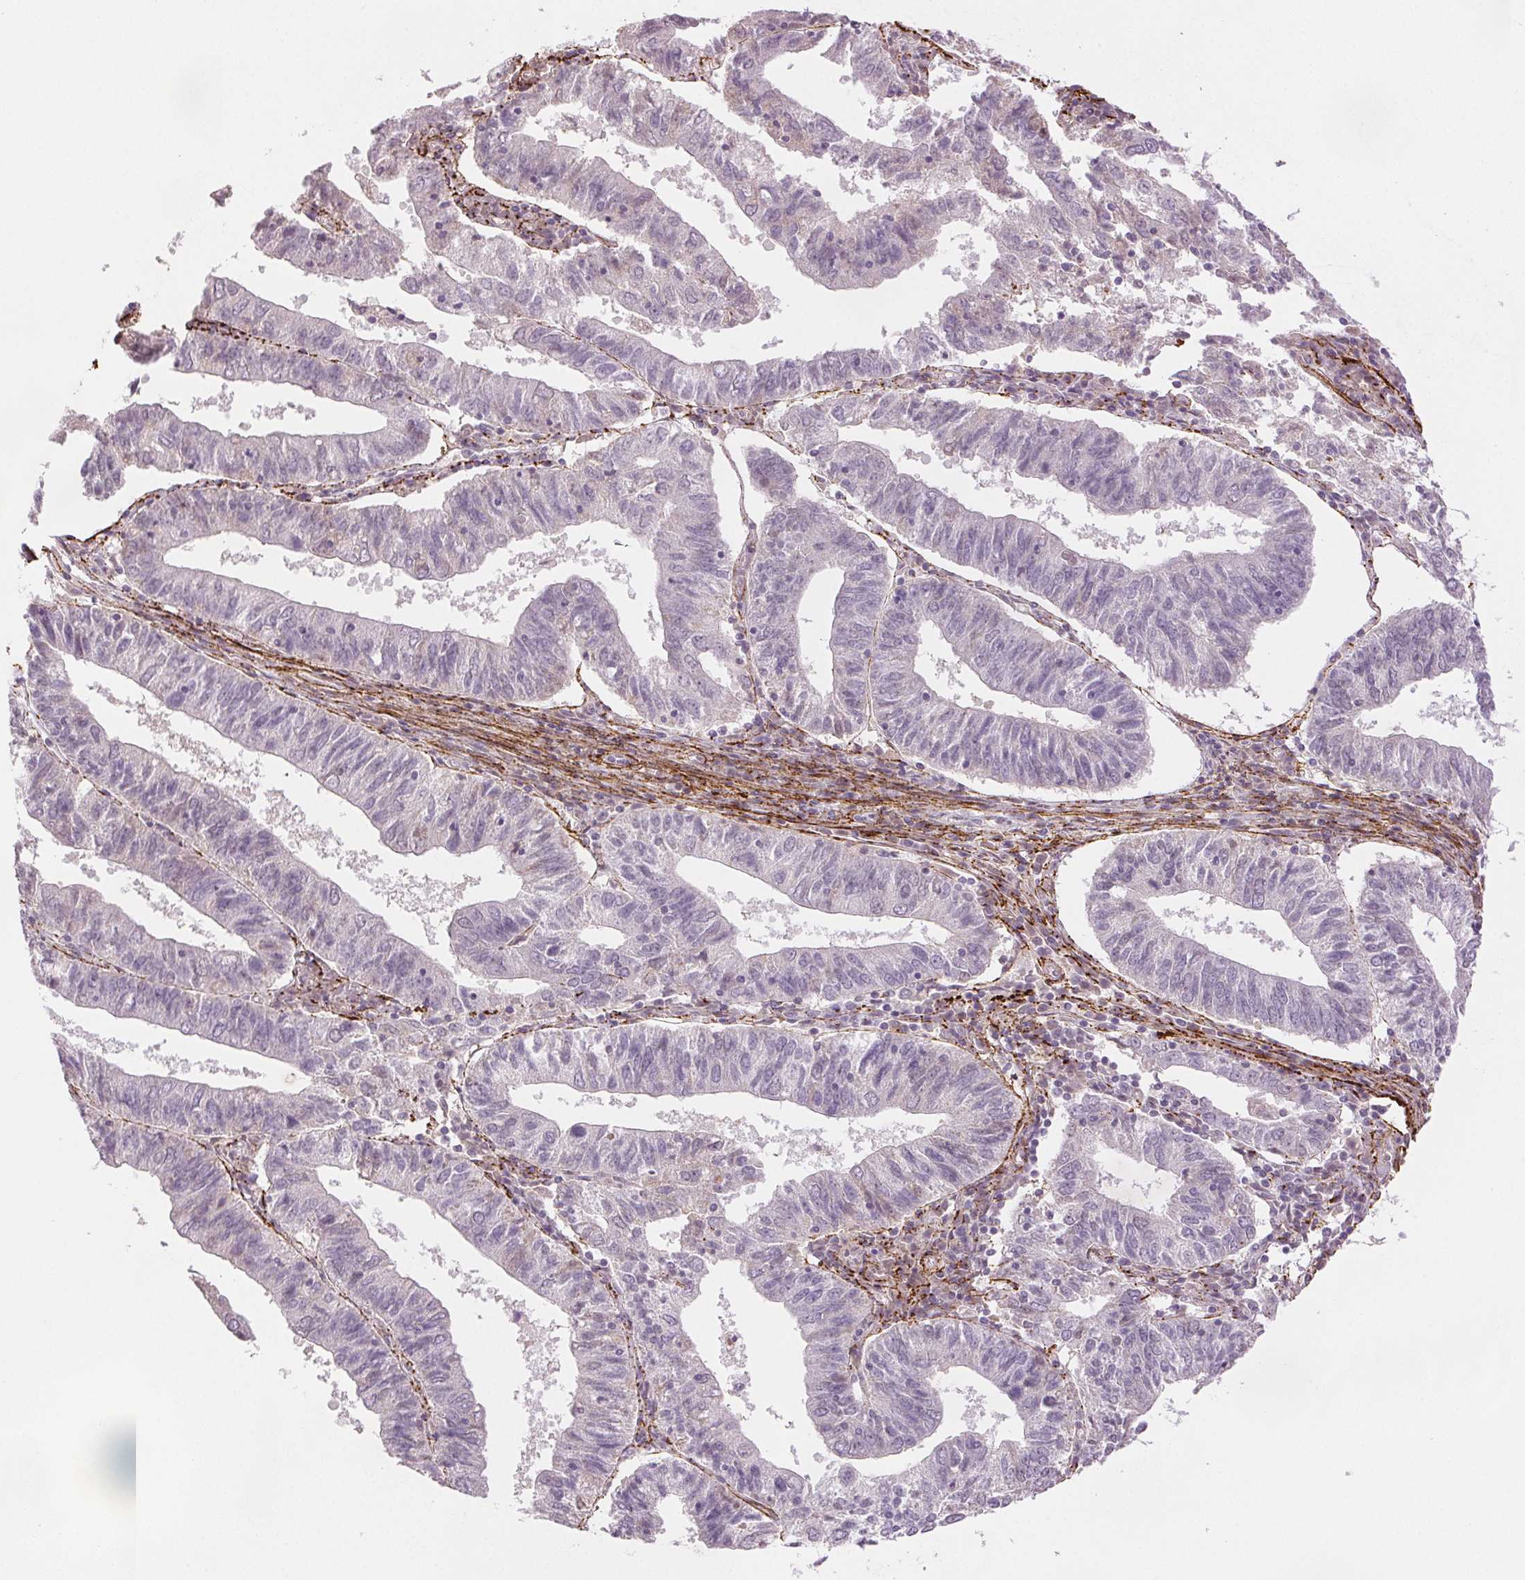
{"staining": {"intensity": "negative", "quantity": "none", "location": "none"}, "tissue": "endometrial cancer", "cell_type": "Tumor cells", "image_type": "cancer", "snomed": [{"axis": "morphology", "description": "Adenocarcinoma, NOS"}, {"axis": "topography", "description": "Endometrium"}], "caption": "Immunohistochemistry histopathology image of neoplastic tissue: endometrial adenocarcinoma stained with DAB (3,3'-diaminobenzidine) shows no significant protein staining in tumor cells.", "gene": "FBN1", "patient": {"sex": "female", "age": 82}}